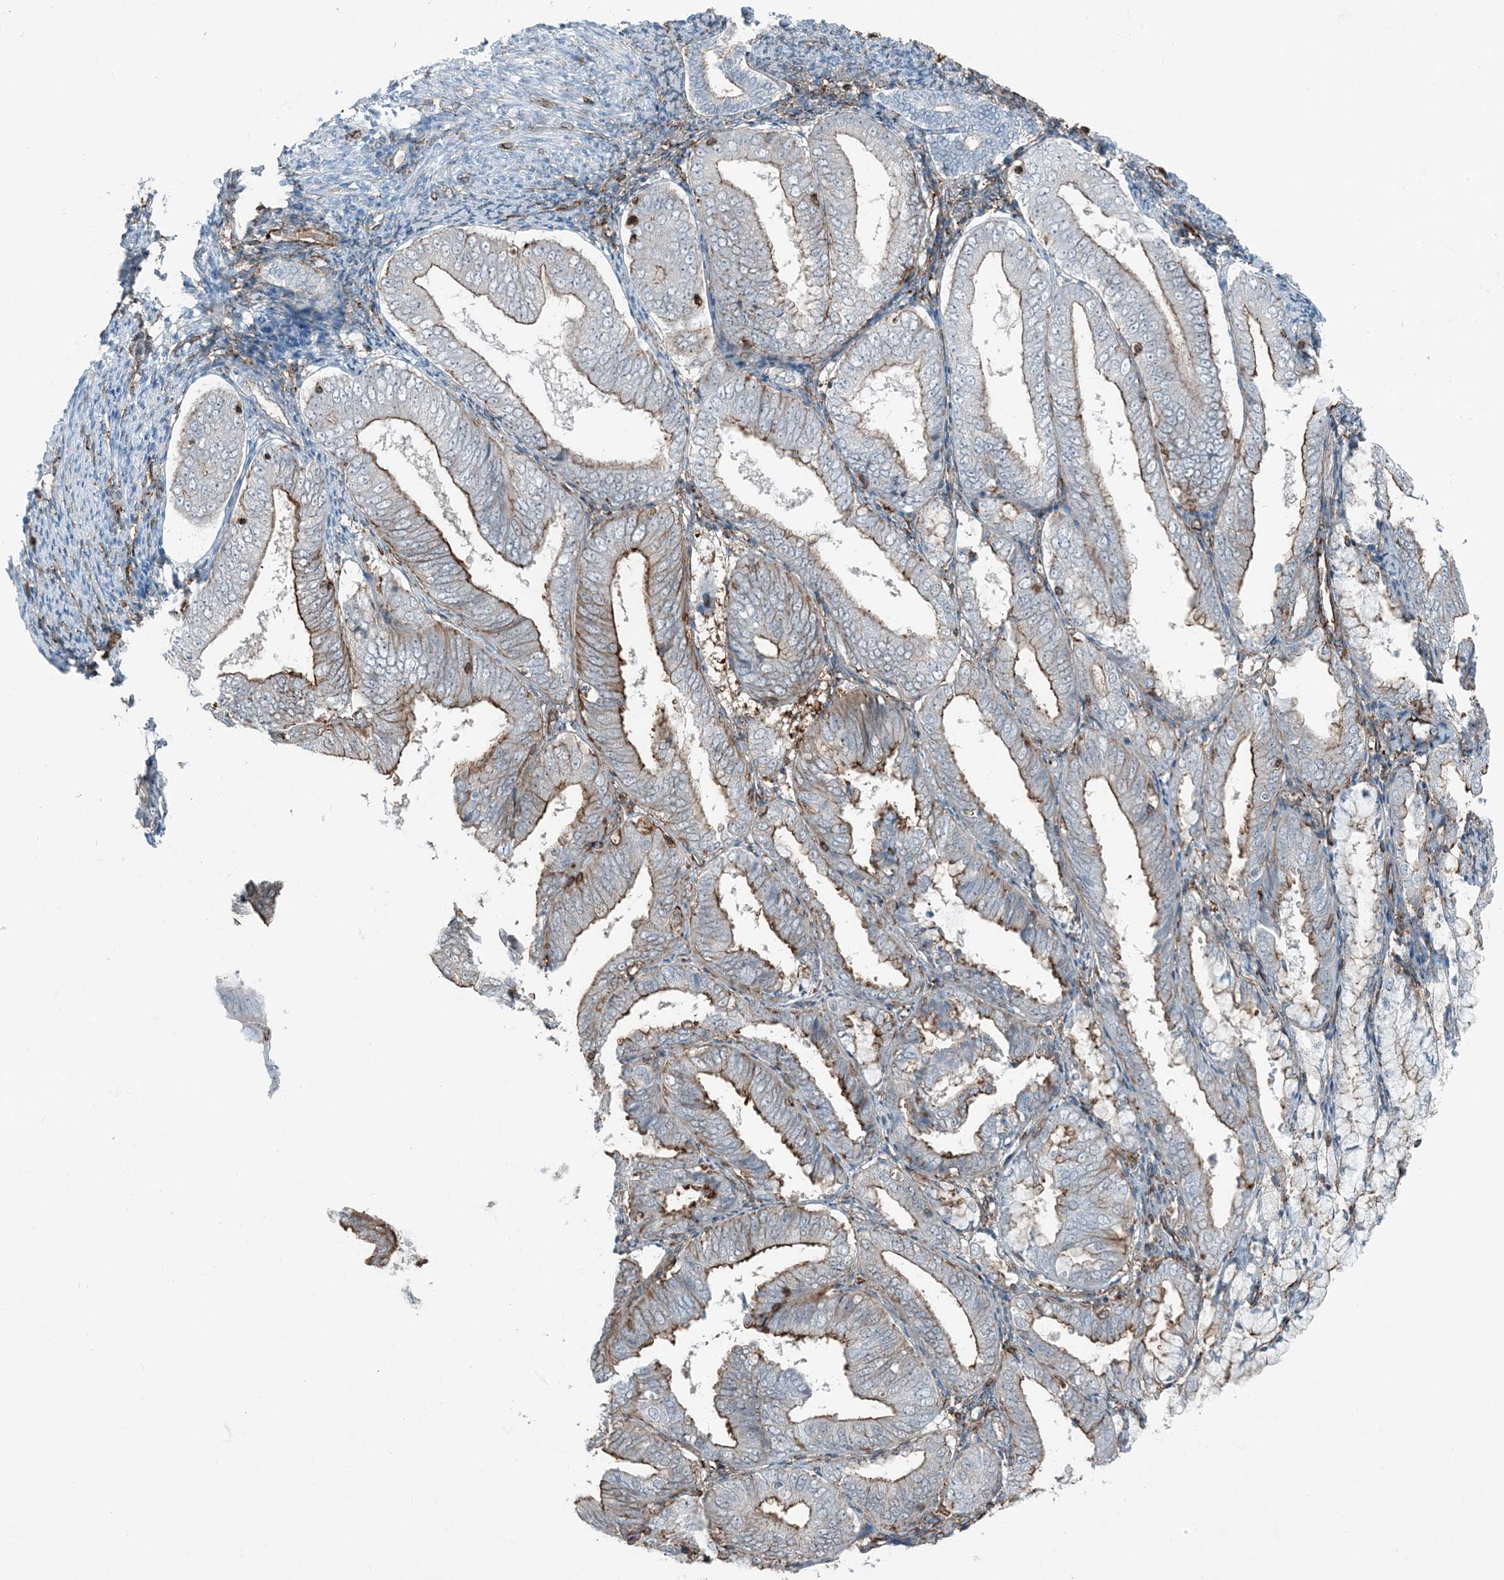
{"staining": {"intensity": "moderate", "quantity": "25%-75%", "location": "cytoplasmic/membranous"}, "tissue": "endometrial cancer", "cell_type": "Tumor cells", "image_type": "cancer", "snomed": [{"axis": "morphology", "description": "Adenocarcinoma, NOS"}, {"axis": "topography", "description": "Endometrium"}], "caption": "Endometrial adenocarcinoma tissue shows moderate cytoplasmic/membranous staining in about 25%-75% of tumor cells", "gene": "APOBEC3C", "patient": {"sex": "female", "age": 63}}